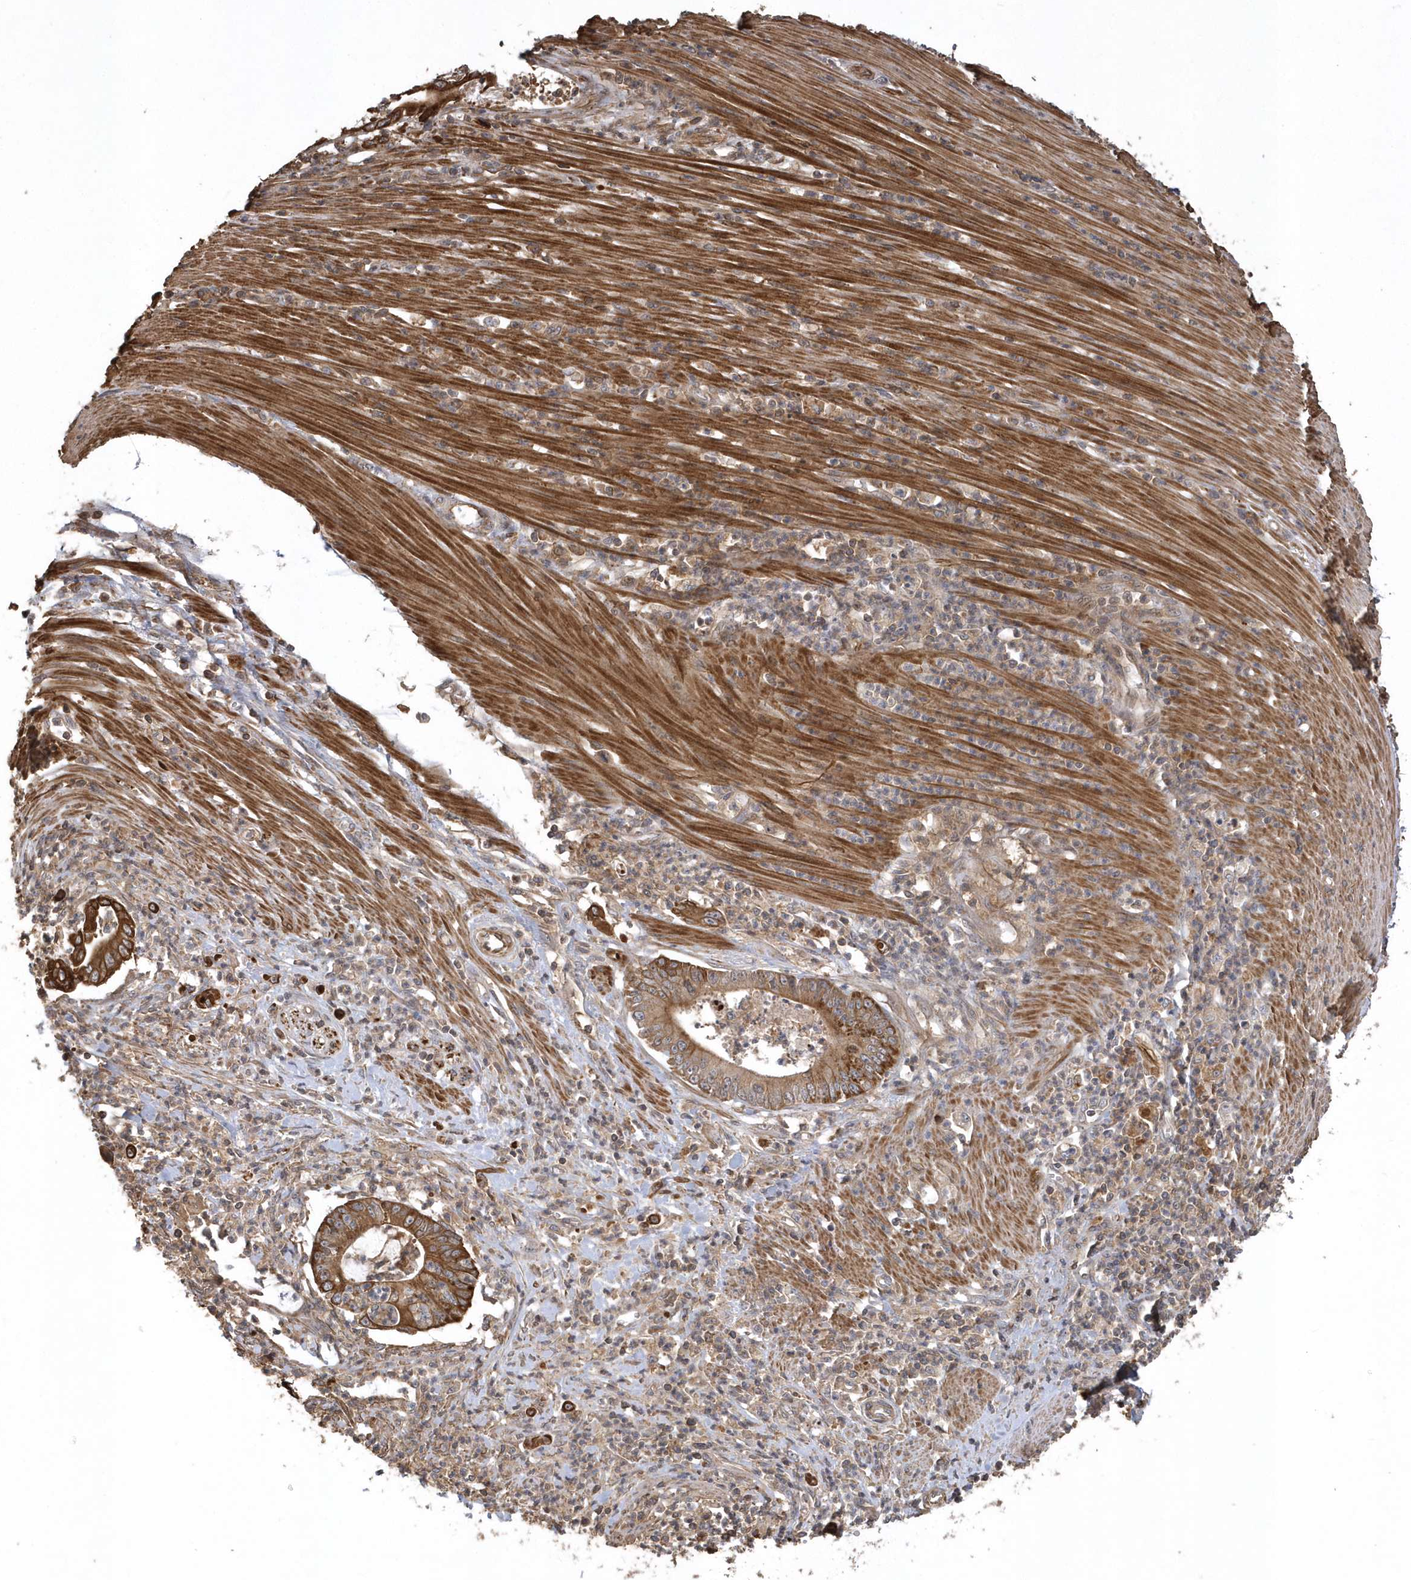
{"staining": {"intensity": "strong", "quantity": "25%-75%", "location": "cytoplasmic/membranous"}, "tissue": "pancreatic cancer", "cell_type": "Tumor cells", "image_type": "cancer", "snomed": [{"axis": "morphology", "description": "Adenocarcinoma, NOS"}, {"axis": "topography", "description": "Pancreas"}], "caption": "Human pancreatic cancer stained for a protein (brown) demonstrates strong cytoplasmic/membranous positive expression in about 25%-75% of tumor cells.", "gene": "SENP8", "patient": {"sex": "male", "age": 69}}